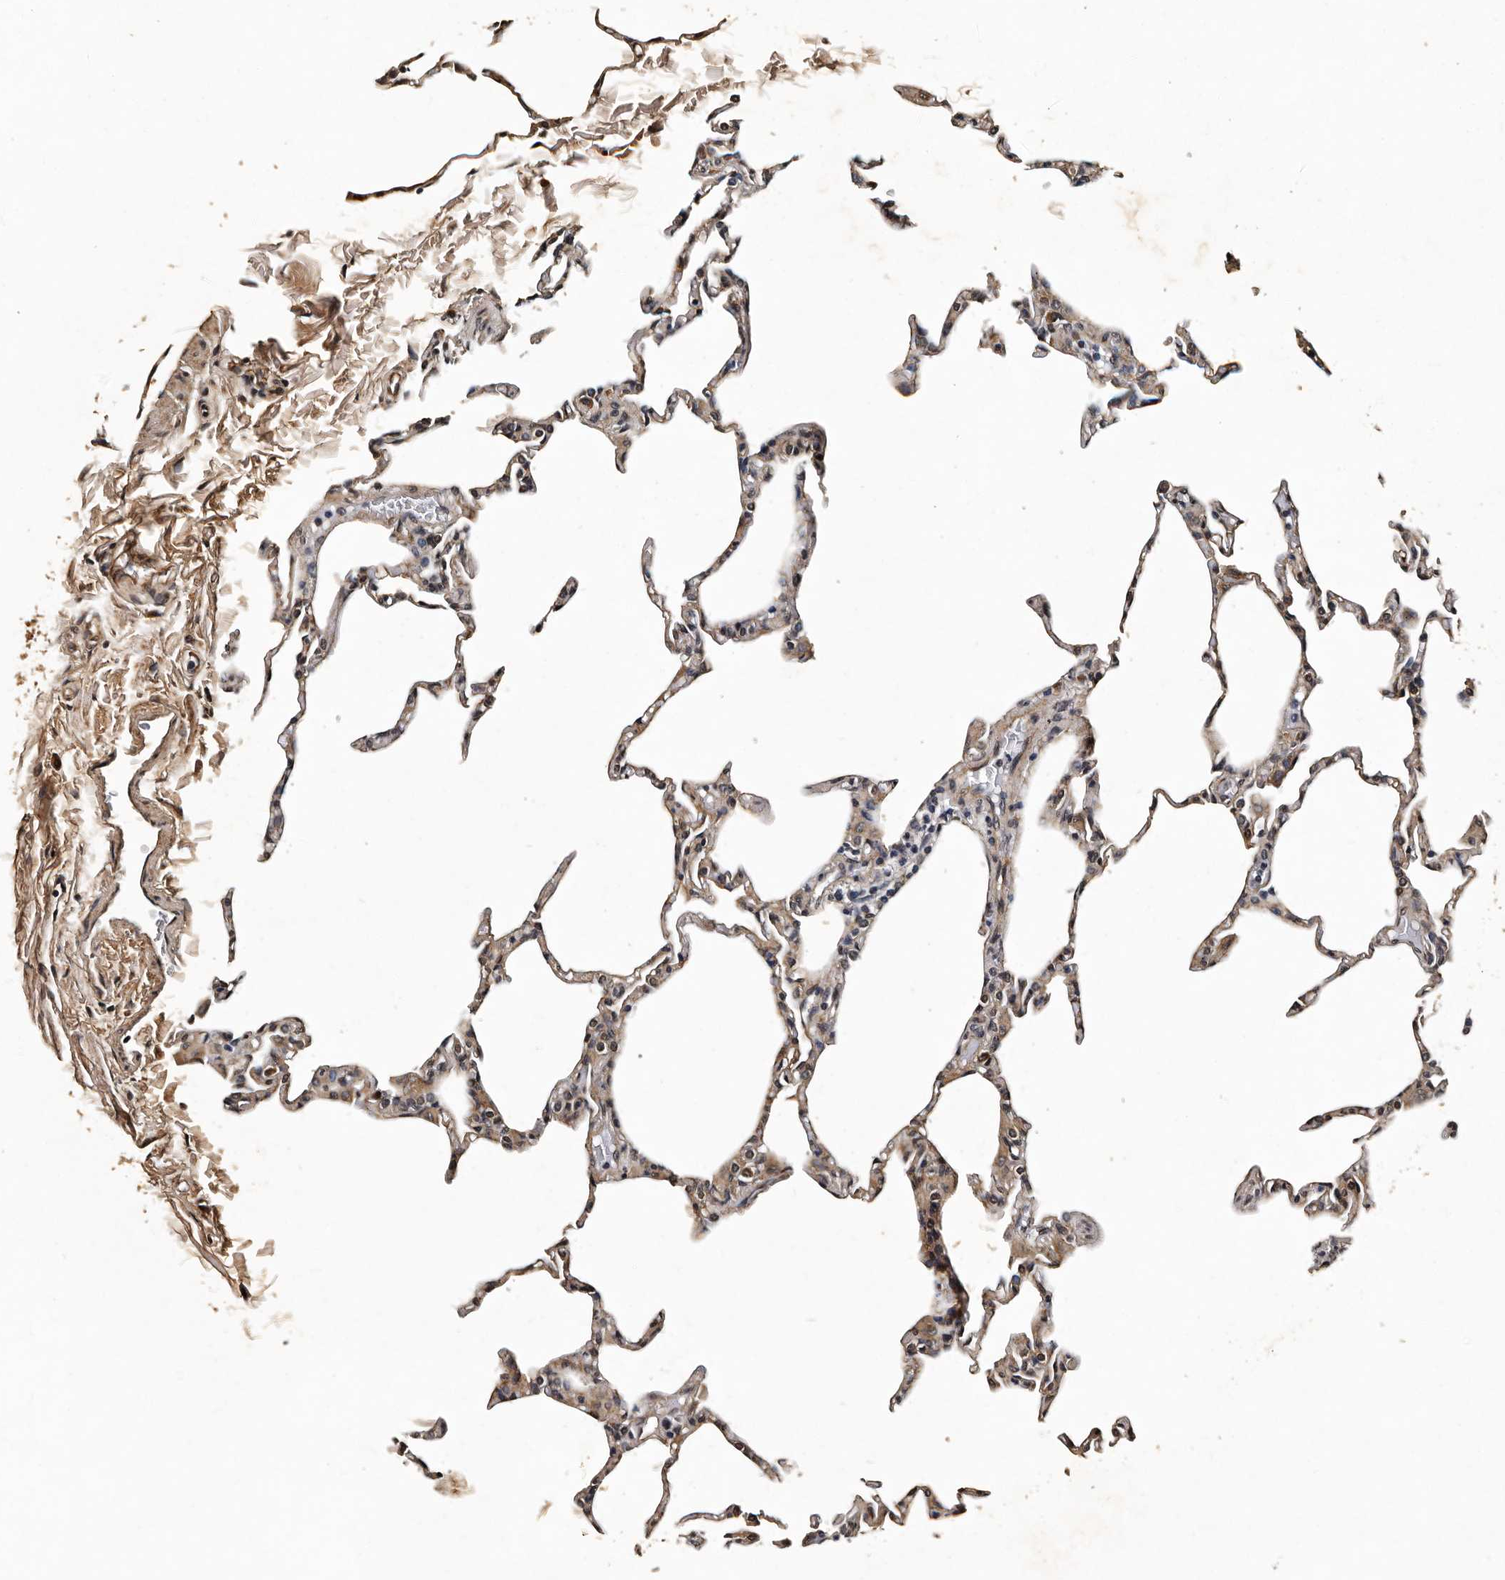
{"staining": {"intensity": "weak", "quantity": "25%-75%", "location": "cytoplasmic/membranous,nuclear"}, "tissue": "lung", "cell_type": "Alveolar cells", "image_type": "normal", "snomed": [{"axis": "morphology", "description": "Normal tissue, NOS"}, {"axis": "topography", "description": "Lung"}], "caption": "Immunohistochemical staining of unremarkable human lung shows 25%-75% levels of weak cytoplasmic/membranous,nuclear protein expression in approximately 25%-75% of alveolar cells. (IHC, brightfield microscopy, high magnification).", "gene": "CPNE3", "patient": {"sex": "male", "age": 20}}